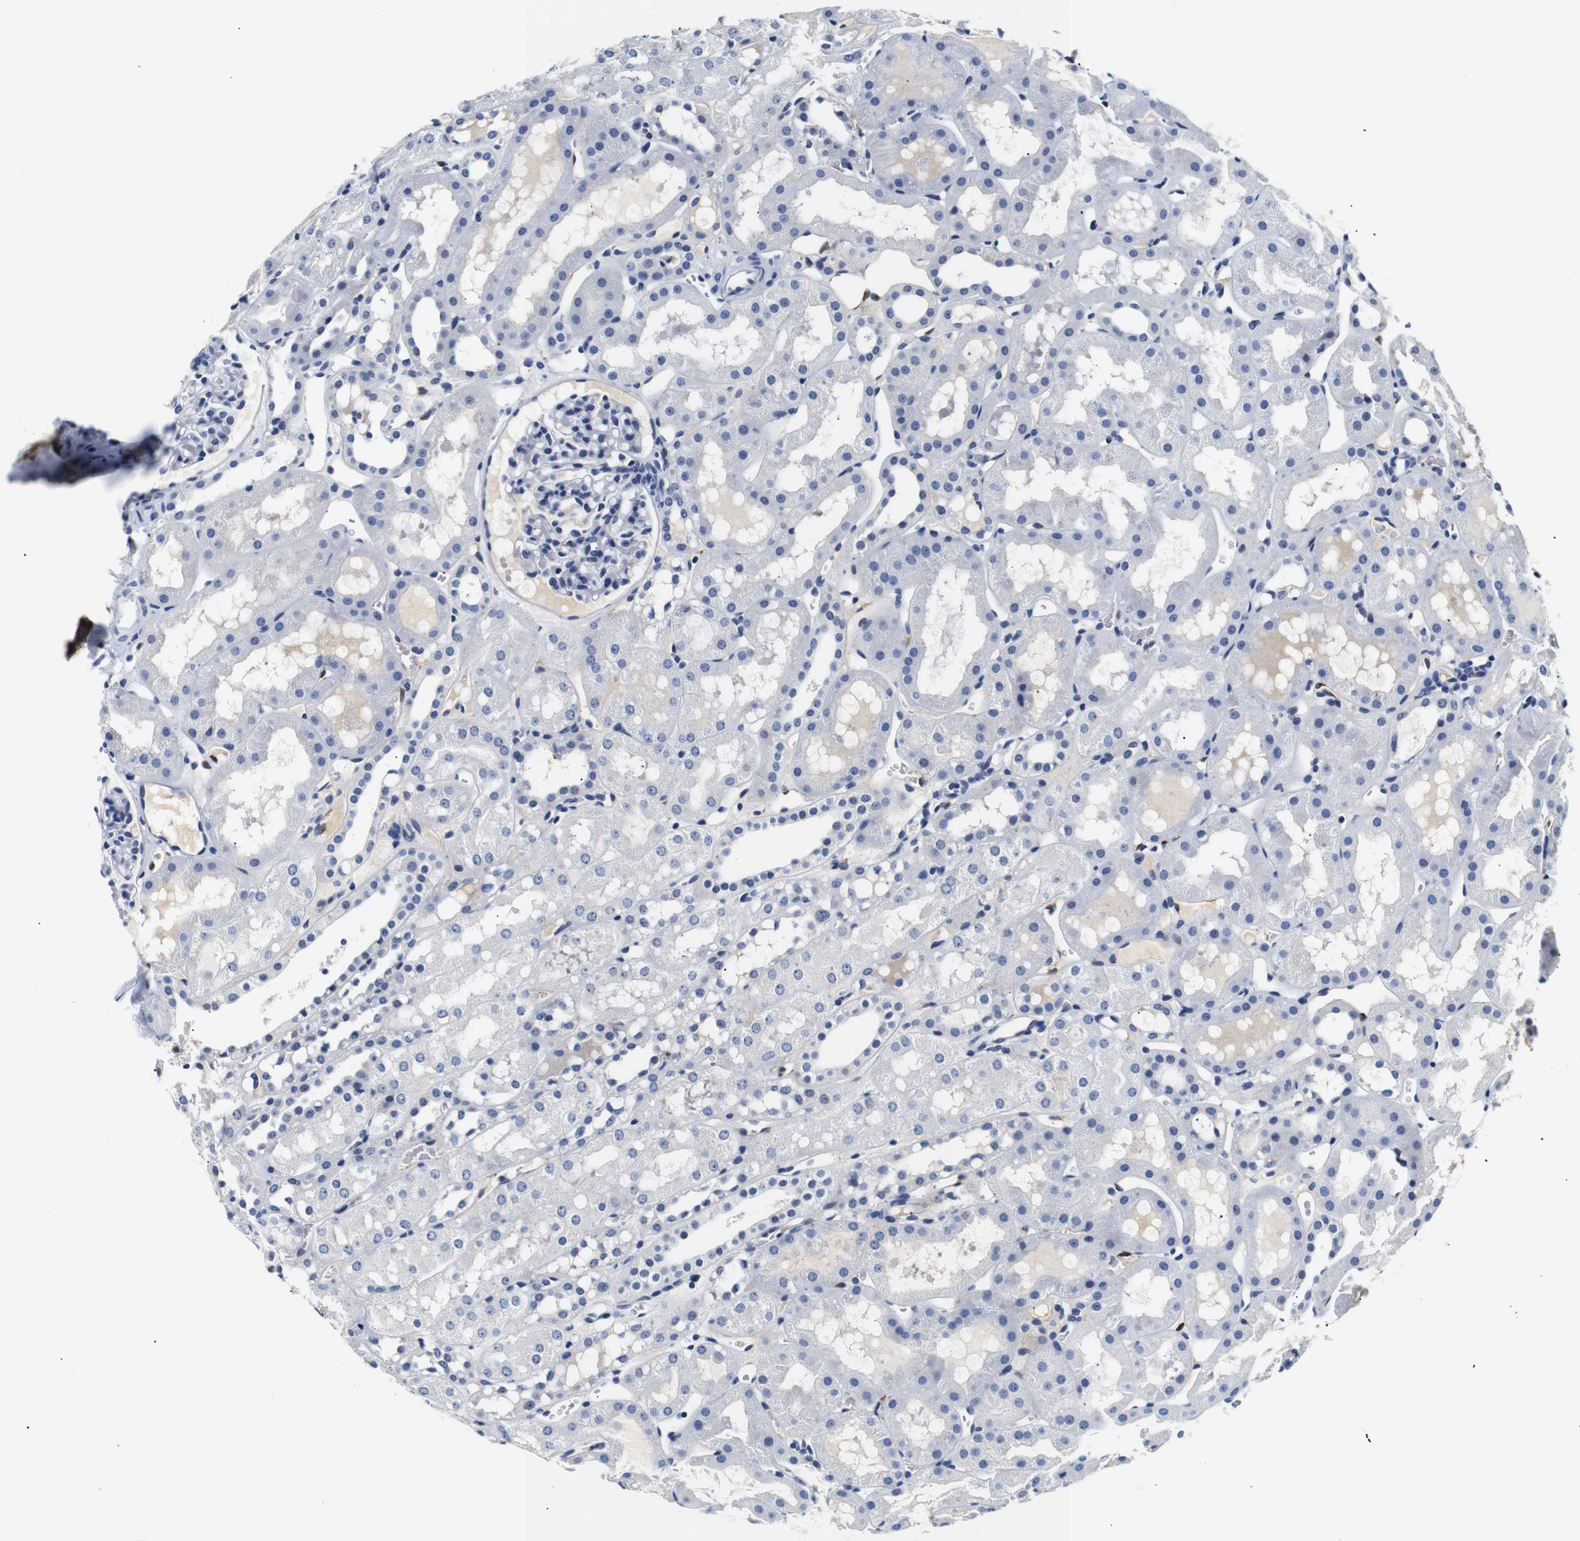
{"staining": {"intensity": "negative", "quantity": "none", "location": "none"}, "tissue": "kidney", "cell_type": "Cells in glomeruli", "image_type": "normal", "snomed": [{"axis": "morphology", "description": "Normal tissue, NOS"}, {"axis": "topography", "description": "Kidney"}, {"axis": "topography", "description": "Urinary bladder"}], "caption": "Immunohistochemistry (IHC) histopathology image of benign human kidney stained for a protein (brown), which reveals no expression in cells in glomeruli.", "gene": "MUC4", "patient": {"sex": "male", "age": 16}}